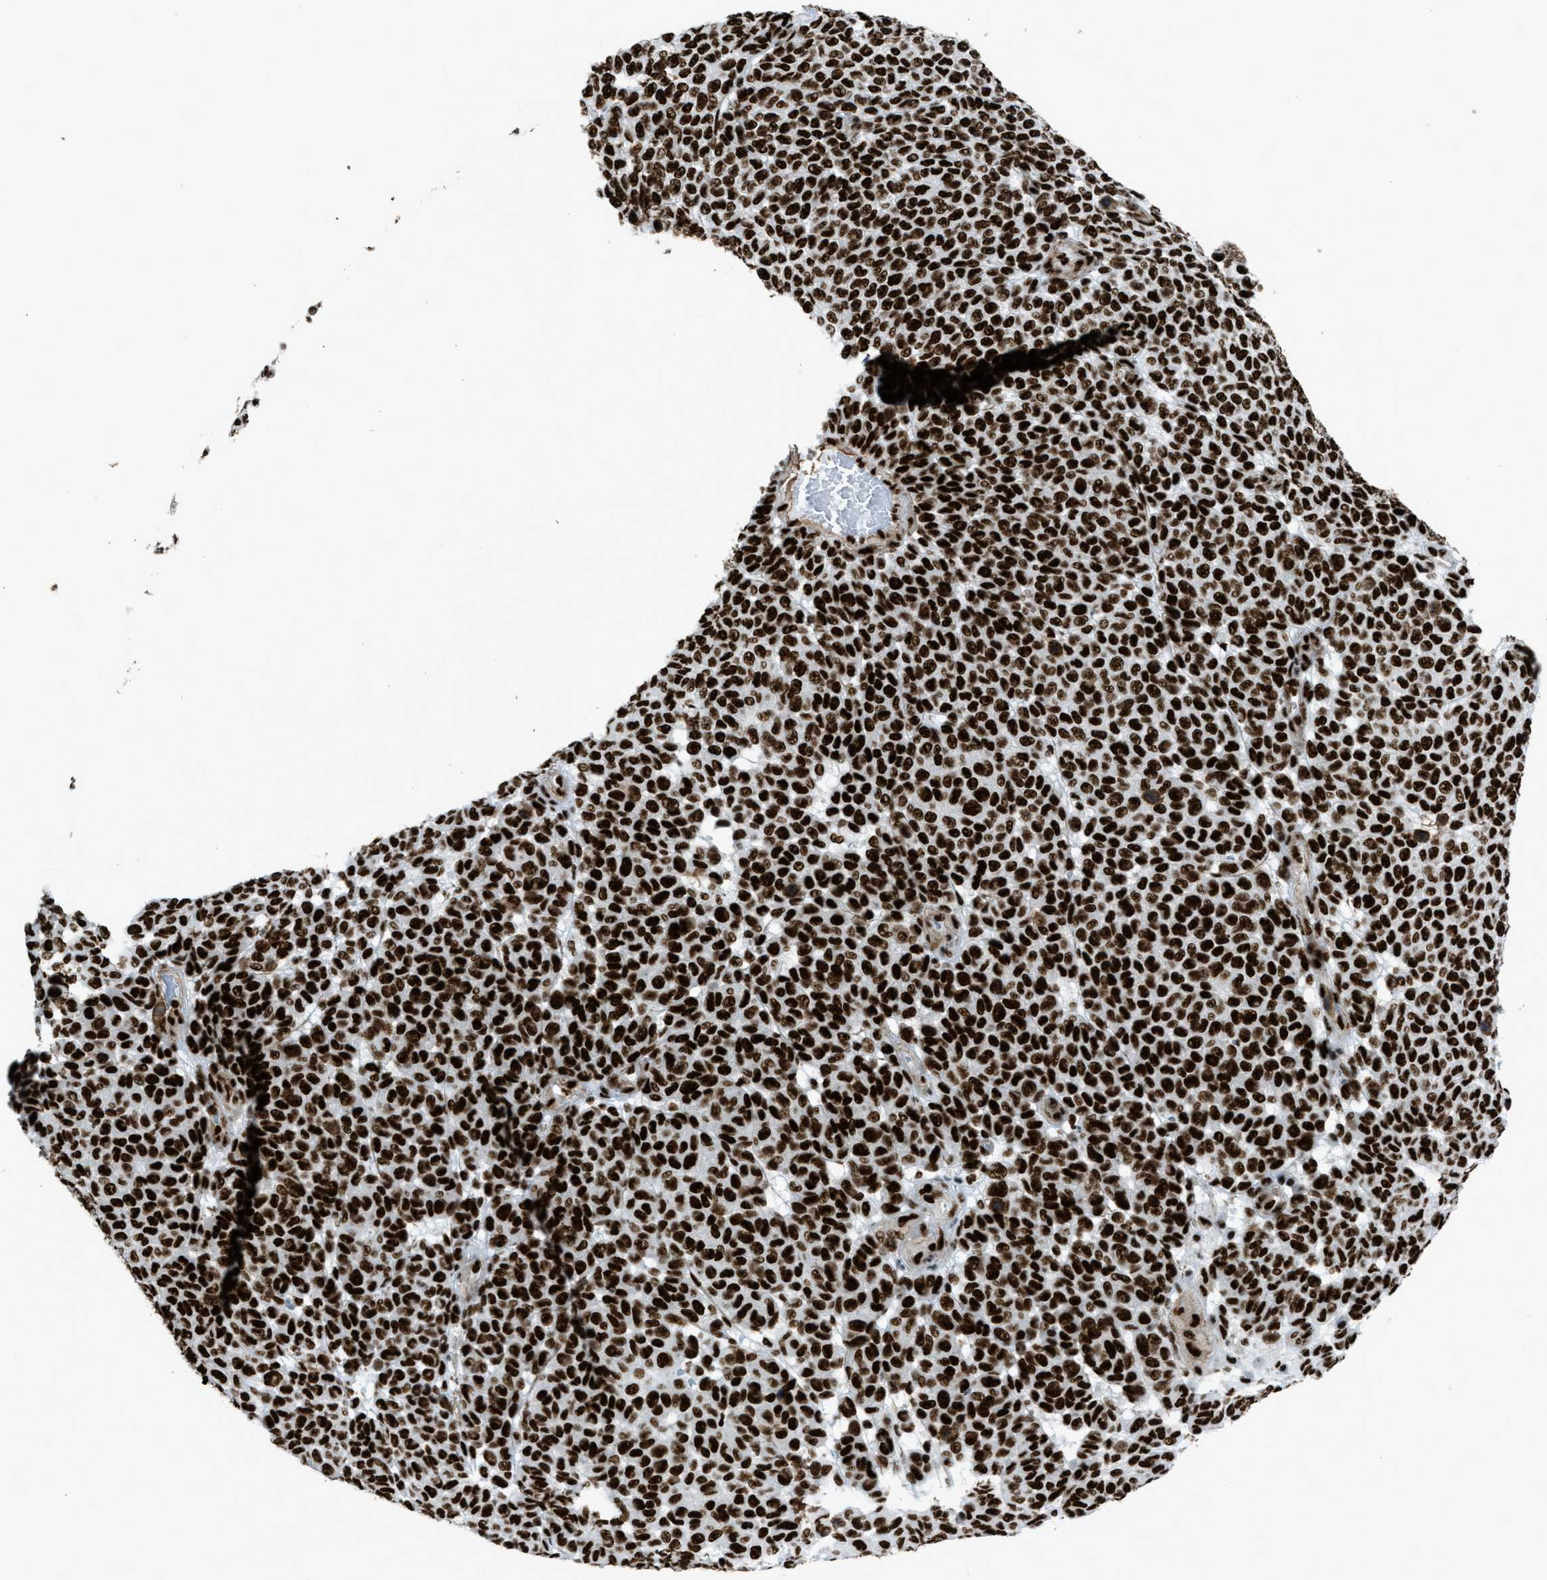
{"staining": {"intensity": "strong", "quantity": ">75%", "location": "nuclear"}, "tissue": "melanoma", "cell_type": "Tumor cells", "image_type": "cancer", "snomed": [{"axis": "morphology", "description": "Malignant melanoma, NOS"}, {"axis": "topography", "description": "Skin"}], "caption": "An immunohistochemistry photomicrograph of tumor tissue is shown. Protein staining in brown shows strong nuclear positivity in melanoma within tumor cells. (DAB = brown stain, brightfield microscopy at high magnification).", "gene": "ZNF207", "patient": {"sex": "male", "age": 59}}